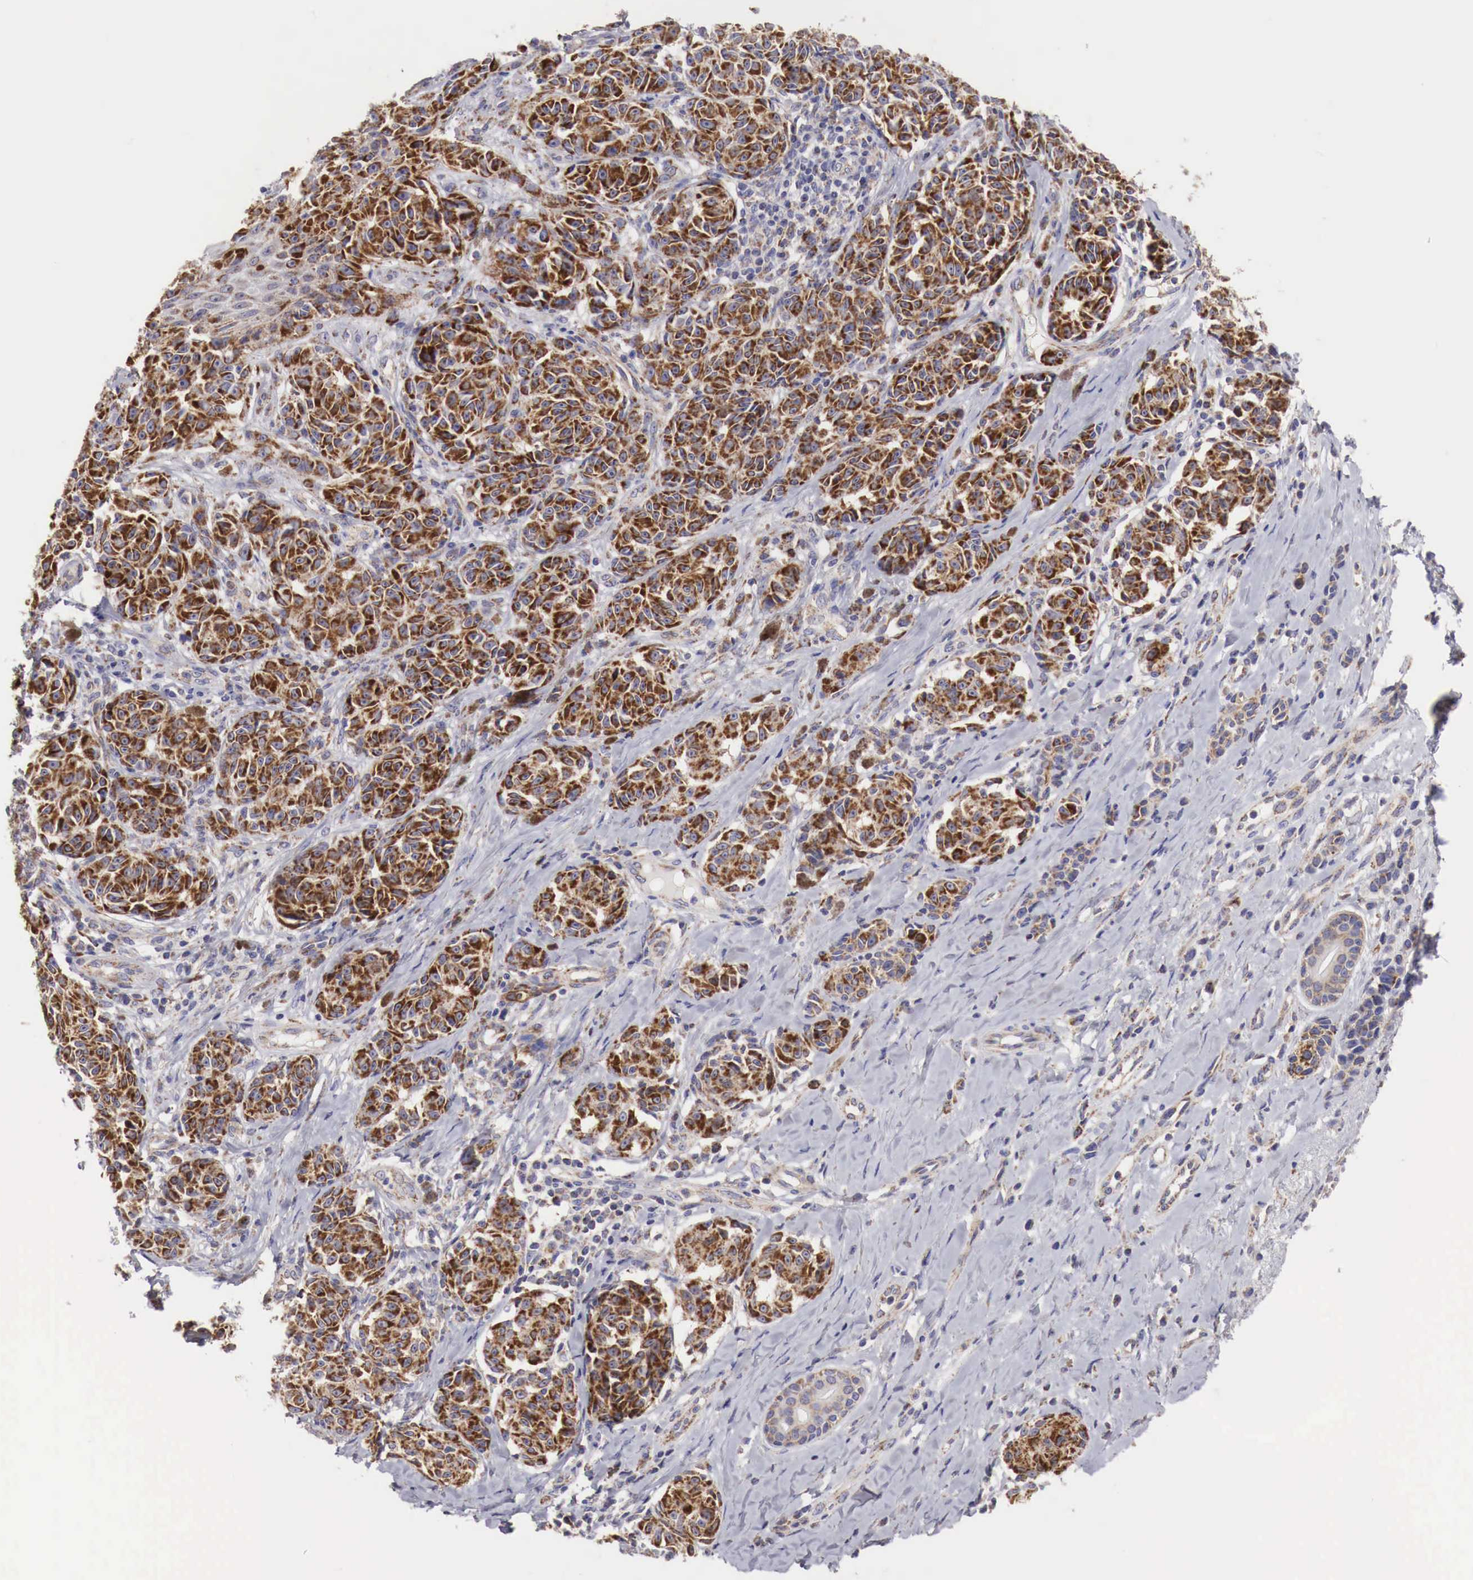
{"staining": {"intensity": "strong", "quantity": ">75%", "location": "cytoplasmic/membranous"}, "tissue": "melanoma", "cell_type": "Tumor cells", "image_type": "cancer", "snomed": [{"axis": "morphology", "description": "Malignant melanoma, NOS"}, {"axis": "topography", "description": "Skin"}], "caption": "Tumor cells show strong cytoplasmic/membranous staining in approximately >75% of cells in melanoma.", "gene": "XPNPEP3", "patient": {"sex": "male", "age": 49}}